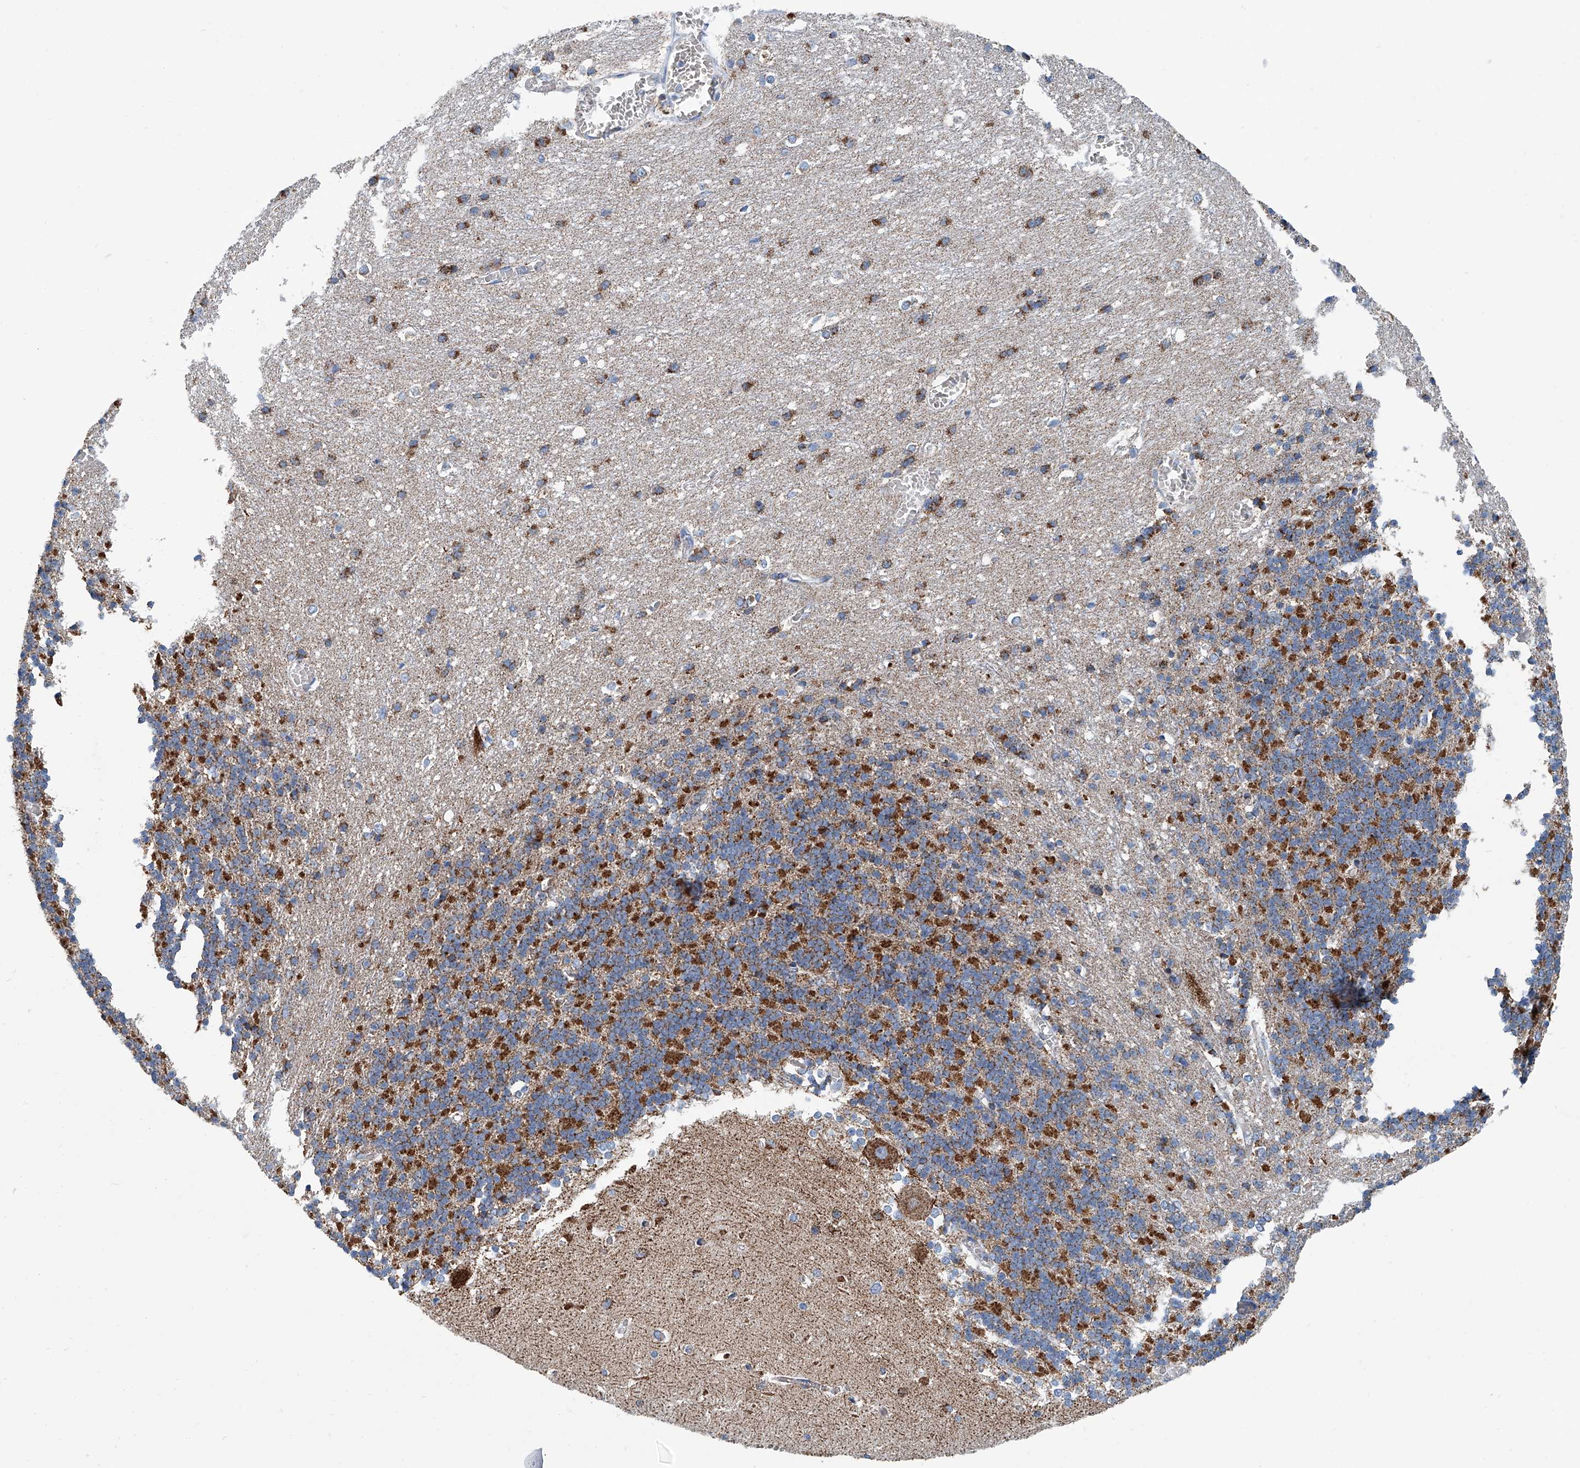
{"staining": {"intensity": "moderate", "quantity": "25%-75%", "location": "cytoplasmic/membranous"}, "tissue": "cerebellum", "cell_type": "Cells in granular layer", "image_type": "normal", "snomed": [{"axis": "morphology", "description": "Normal tissue, NOS"}, {"axis": "topography", "description": "Cerebellum"}], "caption": "A brown stain shows moderate cytoplasmic/membranous positivity of a protein in cells in granular layer of normal cerebellum. The staining is performed using DAB (3,3'-diaminobenzidine) brown chromogen to label protein expression. The nuclei are counter-stained blue using hematoxylin.", "gene": "MT", "patient": {"sex": "male", "age": 37}}